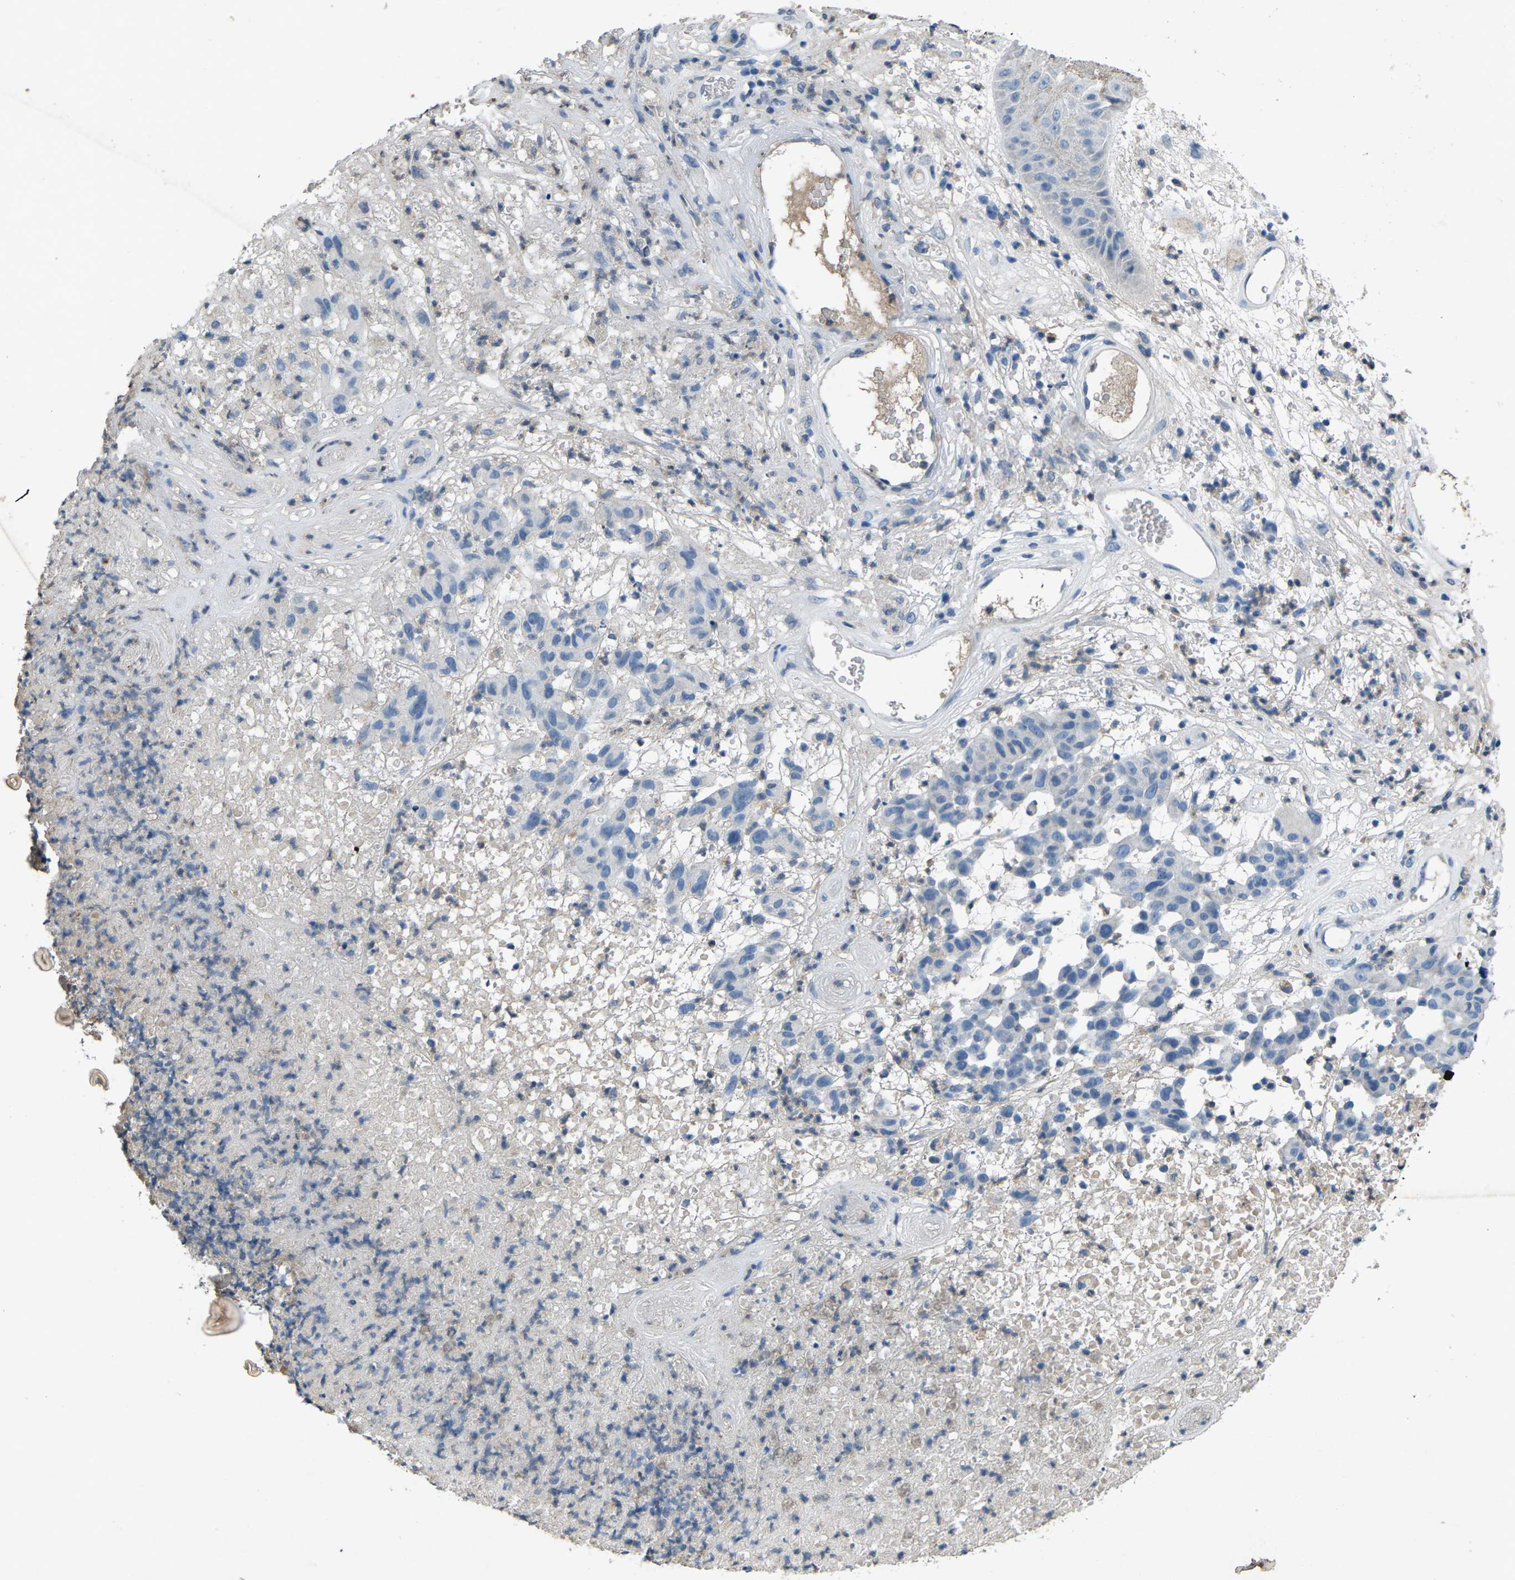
{"staining": {"intensity": "negative", "quantity": "none", "location": "none"}, "tissue": "melanoma", "cell_type": "Tumor cells", "image_type": "cancer", "snomed": [{"axis": "morphology", "description": "Malignant melanoma, NOS"}, {"axis": "topography", "description": "Skin"}], "caption": "IHC image of melanoma stained for a protein (brown), which demonstrates no positivity in tumor cells. Brightfield microscopy of immunohistochemistry (IHC) stained with DAB (brown) and hematoxylin (blue), captured at high magnification.", "gene": "PLG", "patient": {"sex": "male", "age": 59}}